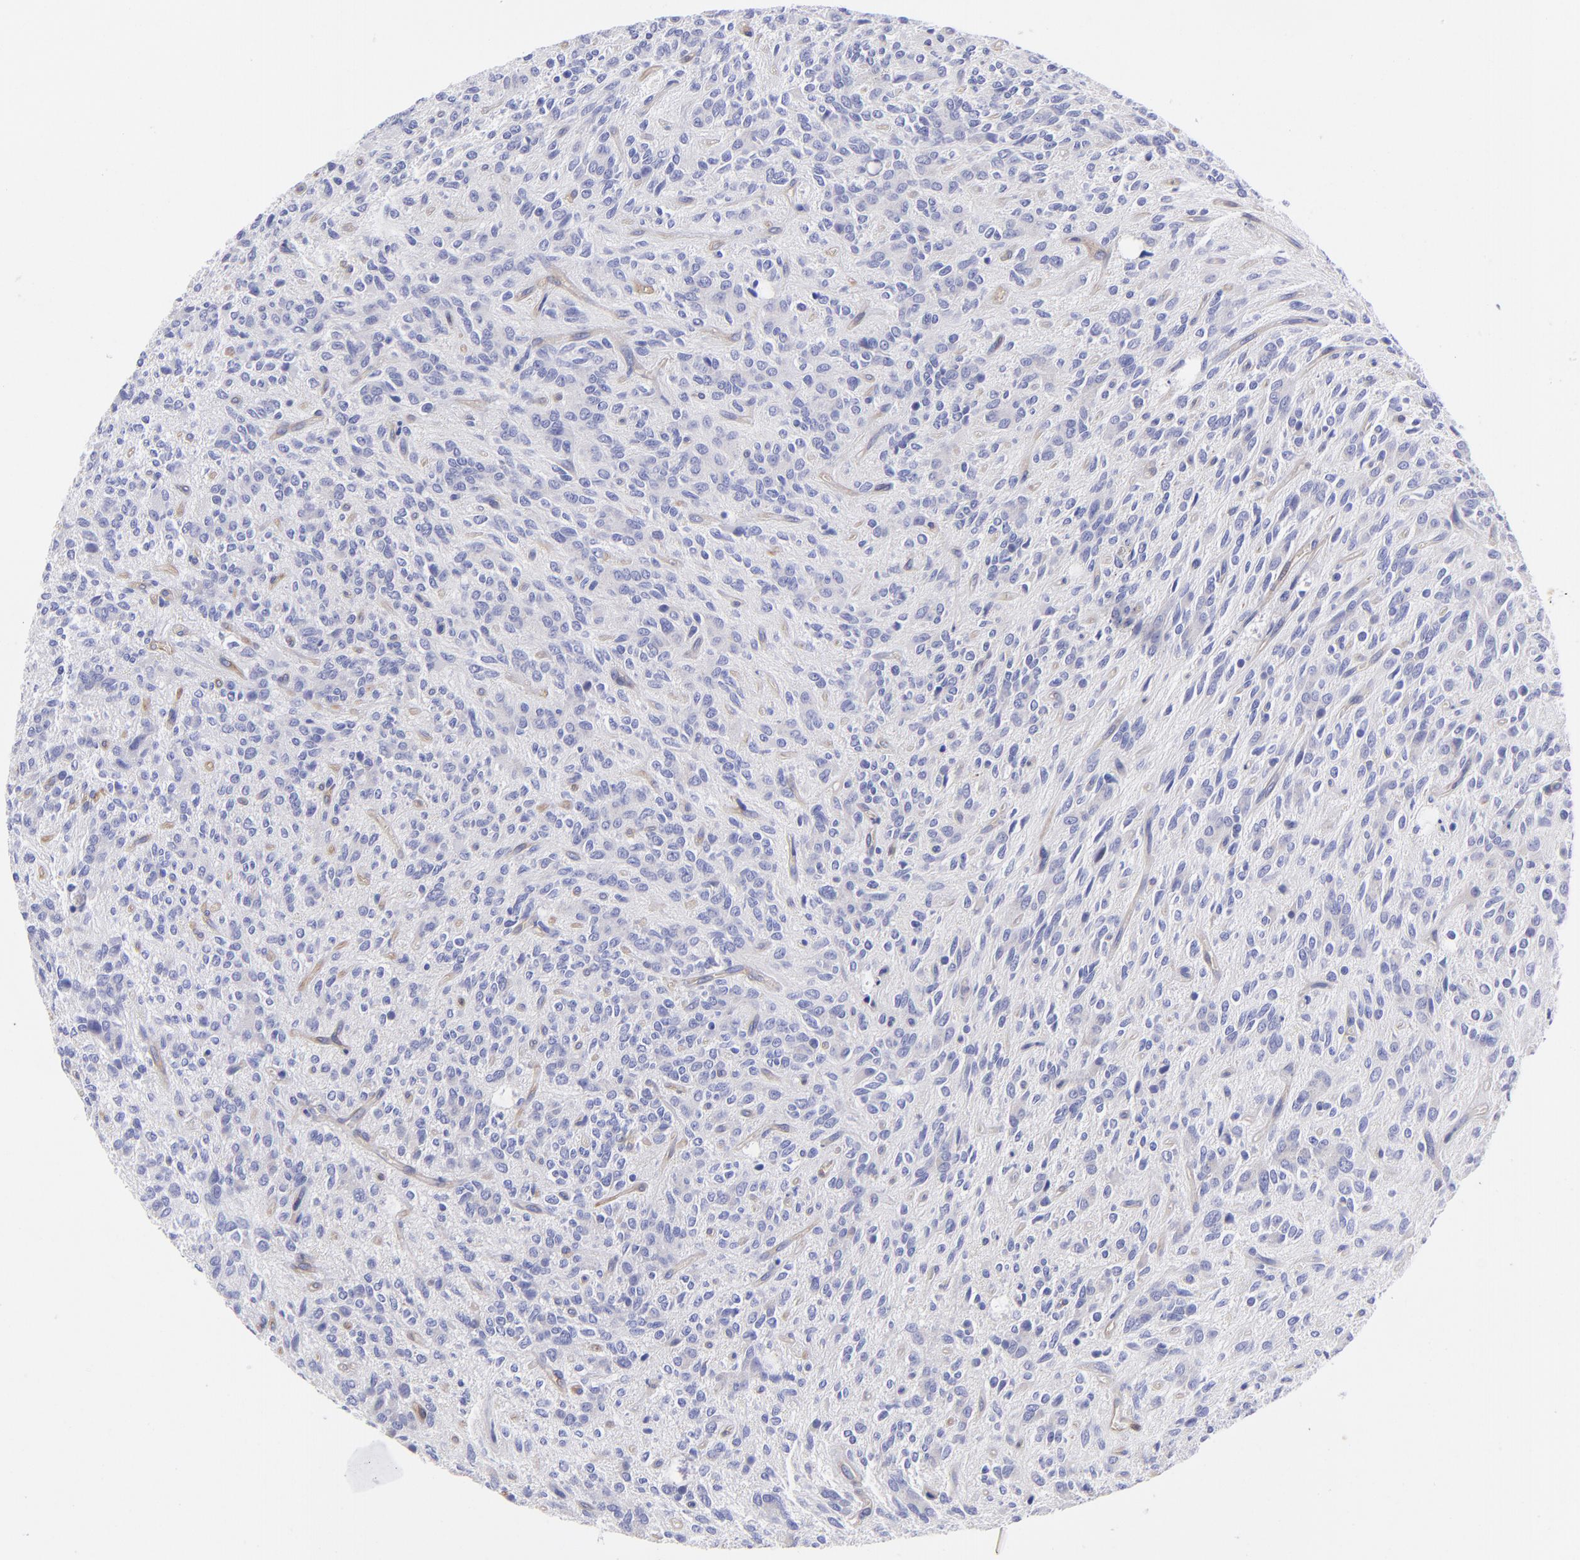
{"staining": {"intensity": "negative", "quantity": "none", "location": "none"}, "tissue": "glioma", "cell_type": "Tumor cells", "image_type": "cancer", "snomed": [{"axis": "morphology", "description": "Glioma, malignant, Low grade"}, {"axis": "topography", "description": "Brain"}], "caption": "Tumor cells are negative for brown protein staining in glioma.", "gene": "PPFIBP1", "patient": {"sex": "female", "age": 15}}